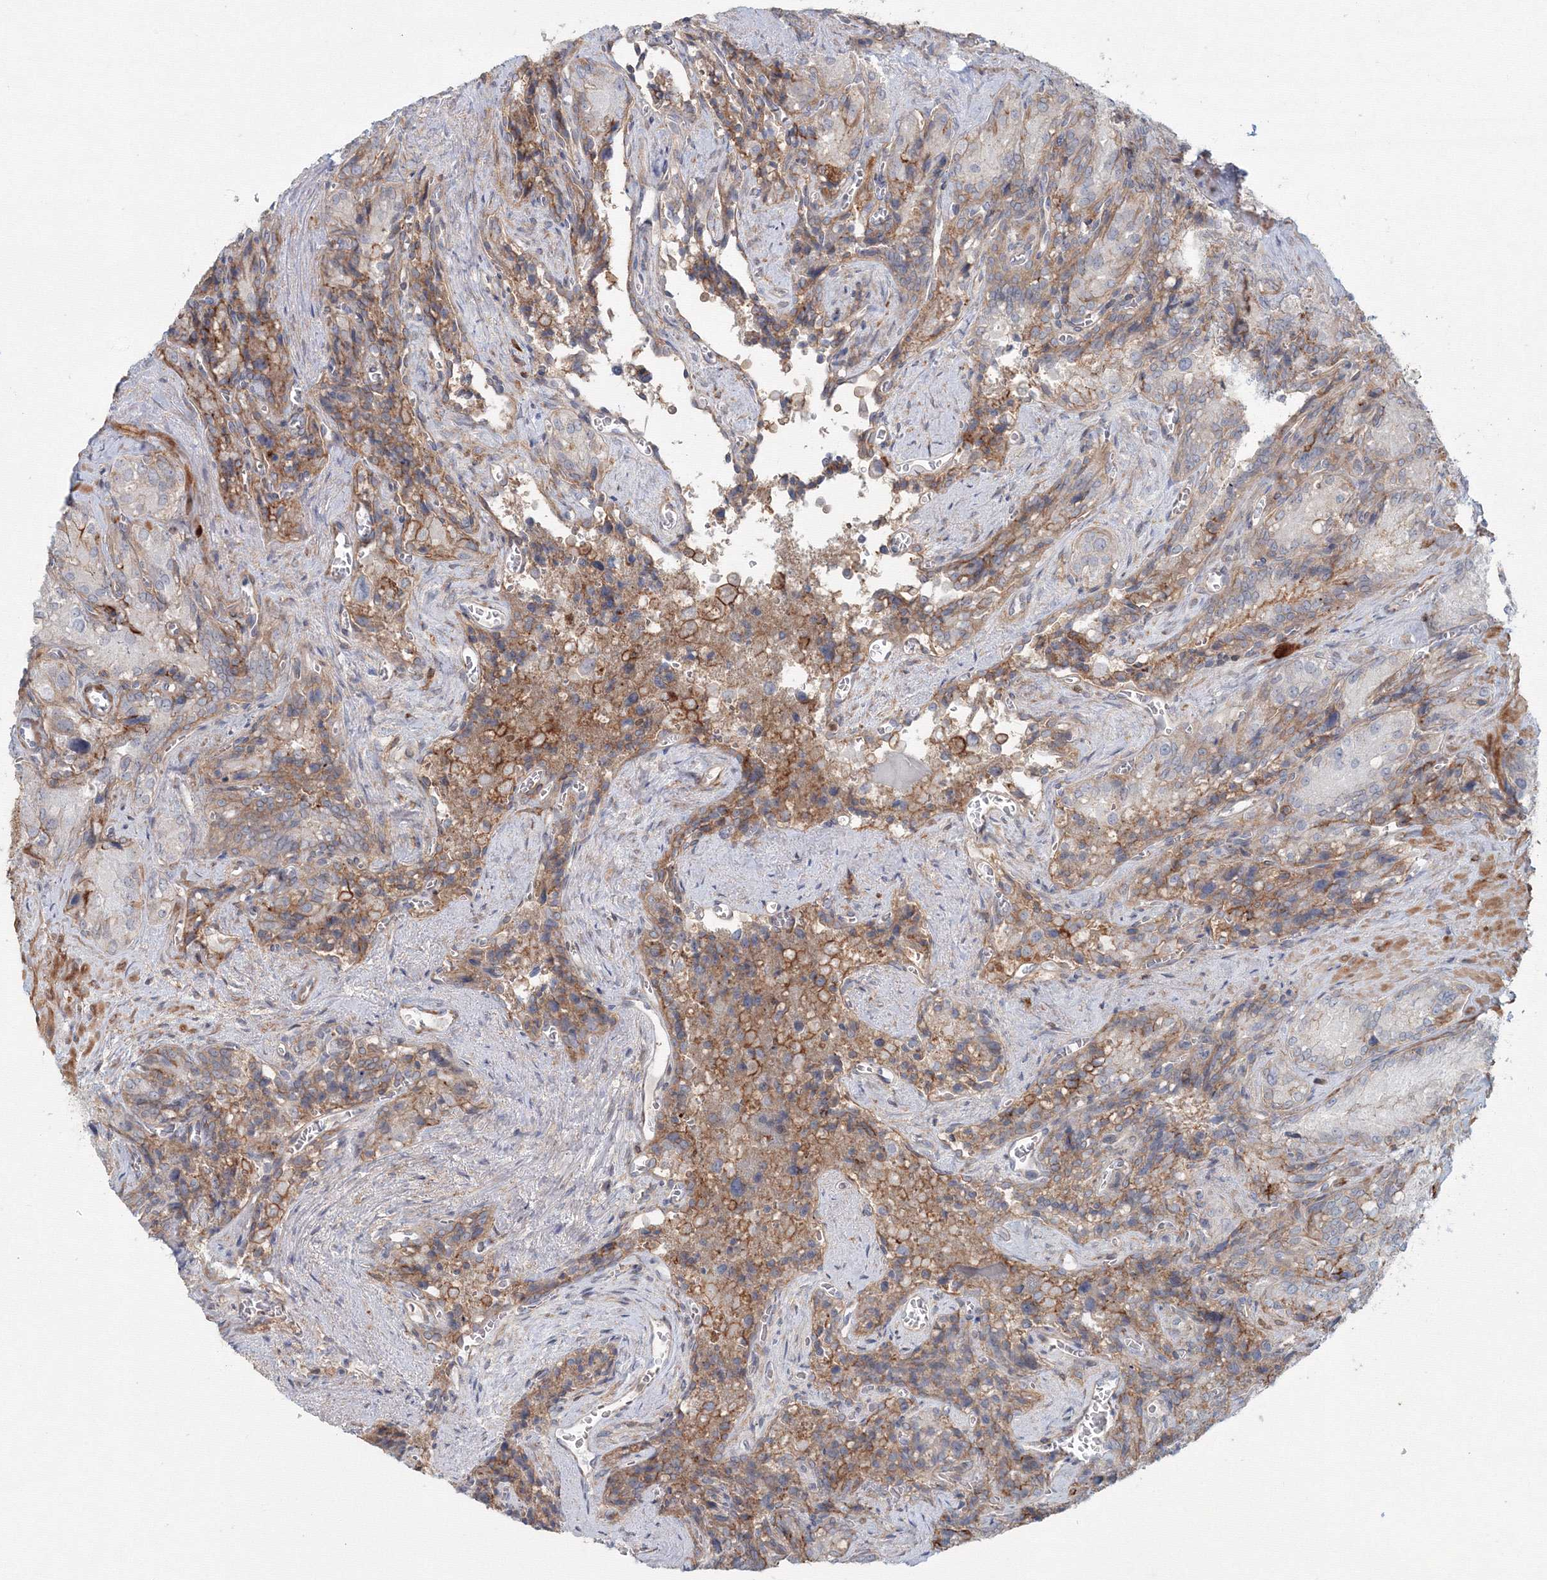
{"staining": {"intensity": "moderate", "quantity": "<25%", "location": "cytoplasmic/membranous"}, "tissue": "seminal vesicle", "cell_type": "Glandular cells", "image_type": "normal", "snomed": [{"axis": "morphology", "description": "Normal tissue, NOS"}, {"axis": "topography", "description": "Seminal veicle"}], "caption": "Normal seminal vesicle was stained to show a protein in brown. There is low levels of moderate cytoplasmic/membranous positivity in about <25% of glandular cells. (brown staining indicates protein expression, while blue staining denotes nuclei).", "gene": "SH3PXD2A", "patient": {"sex": "male", "age": 62}}